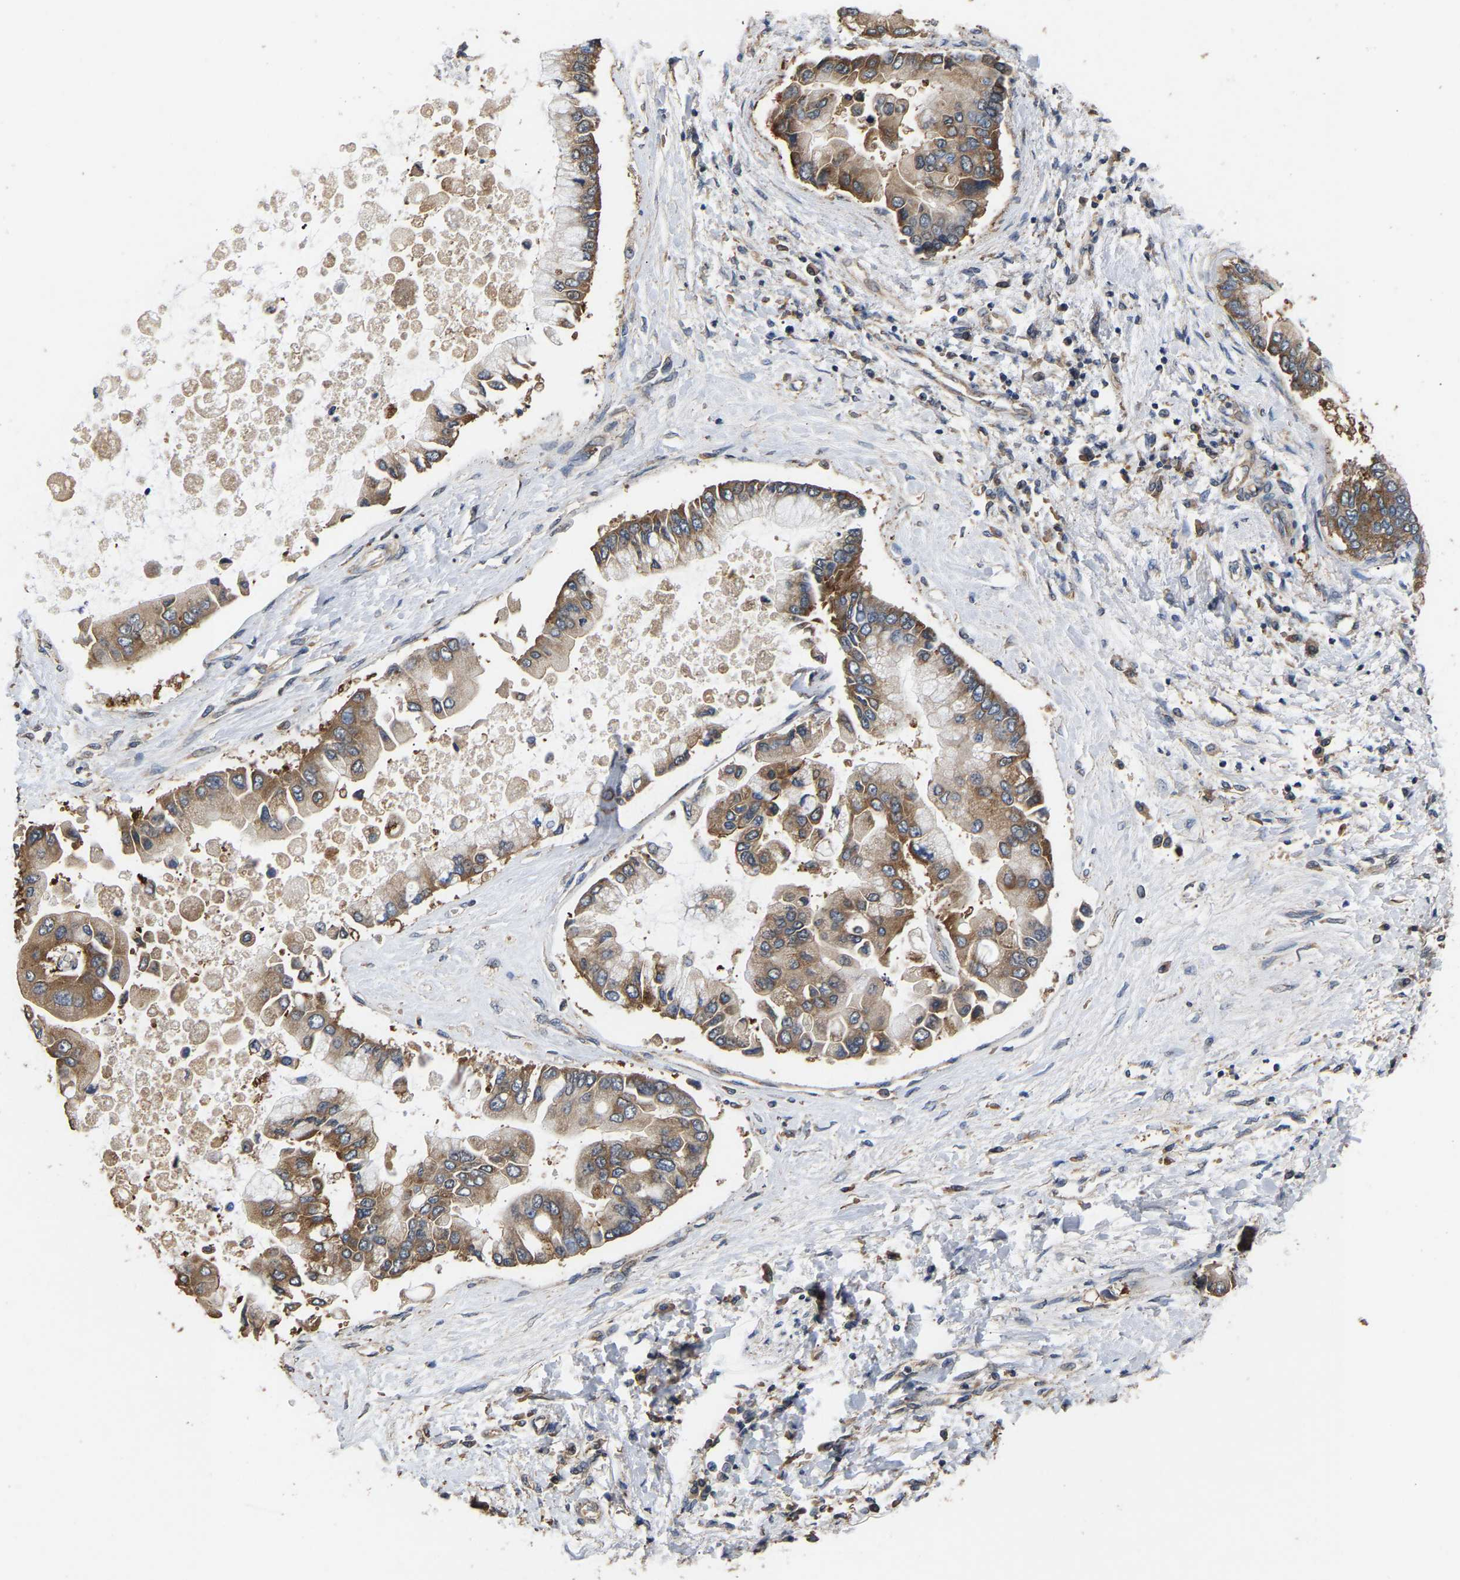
{"staining": {"intensity": "moderate", "quantity": ">75%", "location": "cytoplasmic/membranous"}, "tissue": "liver cancer", "cell_type": "Tumor cells", "image_type": "cancer", "snomed": [{"axis": "morphology", "description": "Cholangiocarcinoma"}, {"axis": "topography", "description": "Liver"}], "caption": "Moderate cytoplasmic/membranous protein staining is appreciated in approximately >75% of tumor cells in cholangiocarcinoma (liver). (Stains: DAB in brown, nuclei in blue, Microscopy: brightfield microscopy at high magnification).", "gene": "AIMP2", "patient": {"sex": "male", "age": 50}}